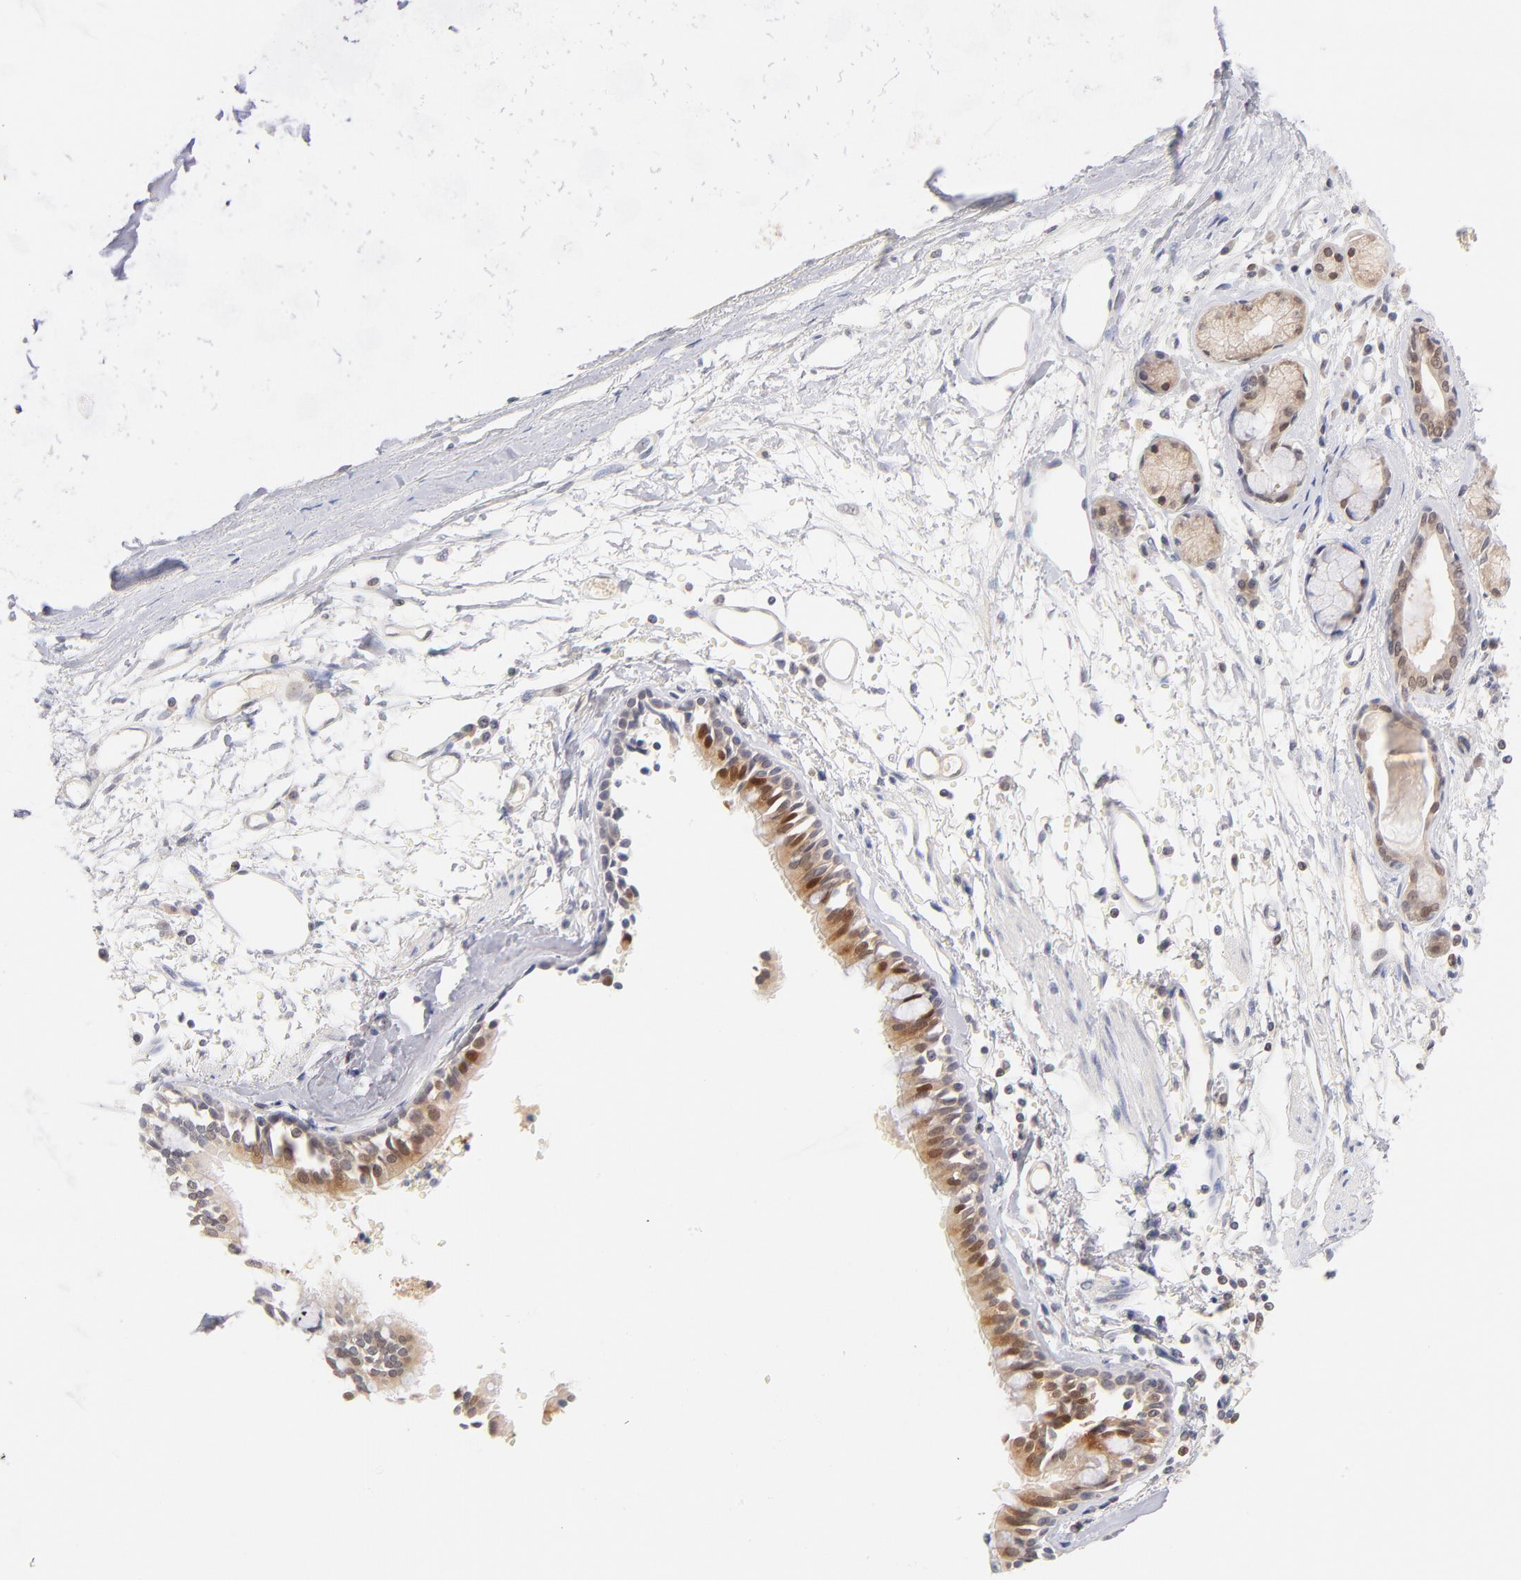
{"staining": {"intensity": "weak", "quantity": ">75%", "location": "cytoplasmic/membranous,nuclear"}, "tissue": "bronchus", "cell_type": "Respiratory epithelial cells", "image_type": "normal", "snomed": [{"axis": "morphology", "description": "Normal tissue, NOS"}, {"axis": "topography", "description": "Bronchus"}, {"axis": "topography", "description": "Lung"}], "caption": "Immunohistochemistry micrograph of benign human bronchus stained for a protein (brown), which shows low levels of weak cytoplasmic/membranous,nuclear expression in about >75% of respiratory epithelial cells.", "gene": "CASP6", "patient": {"sex": "female", "age": 56}}